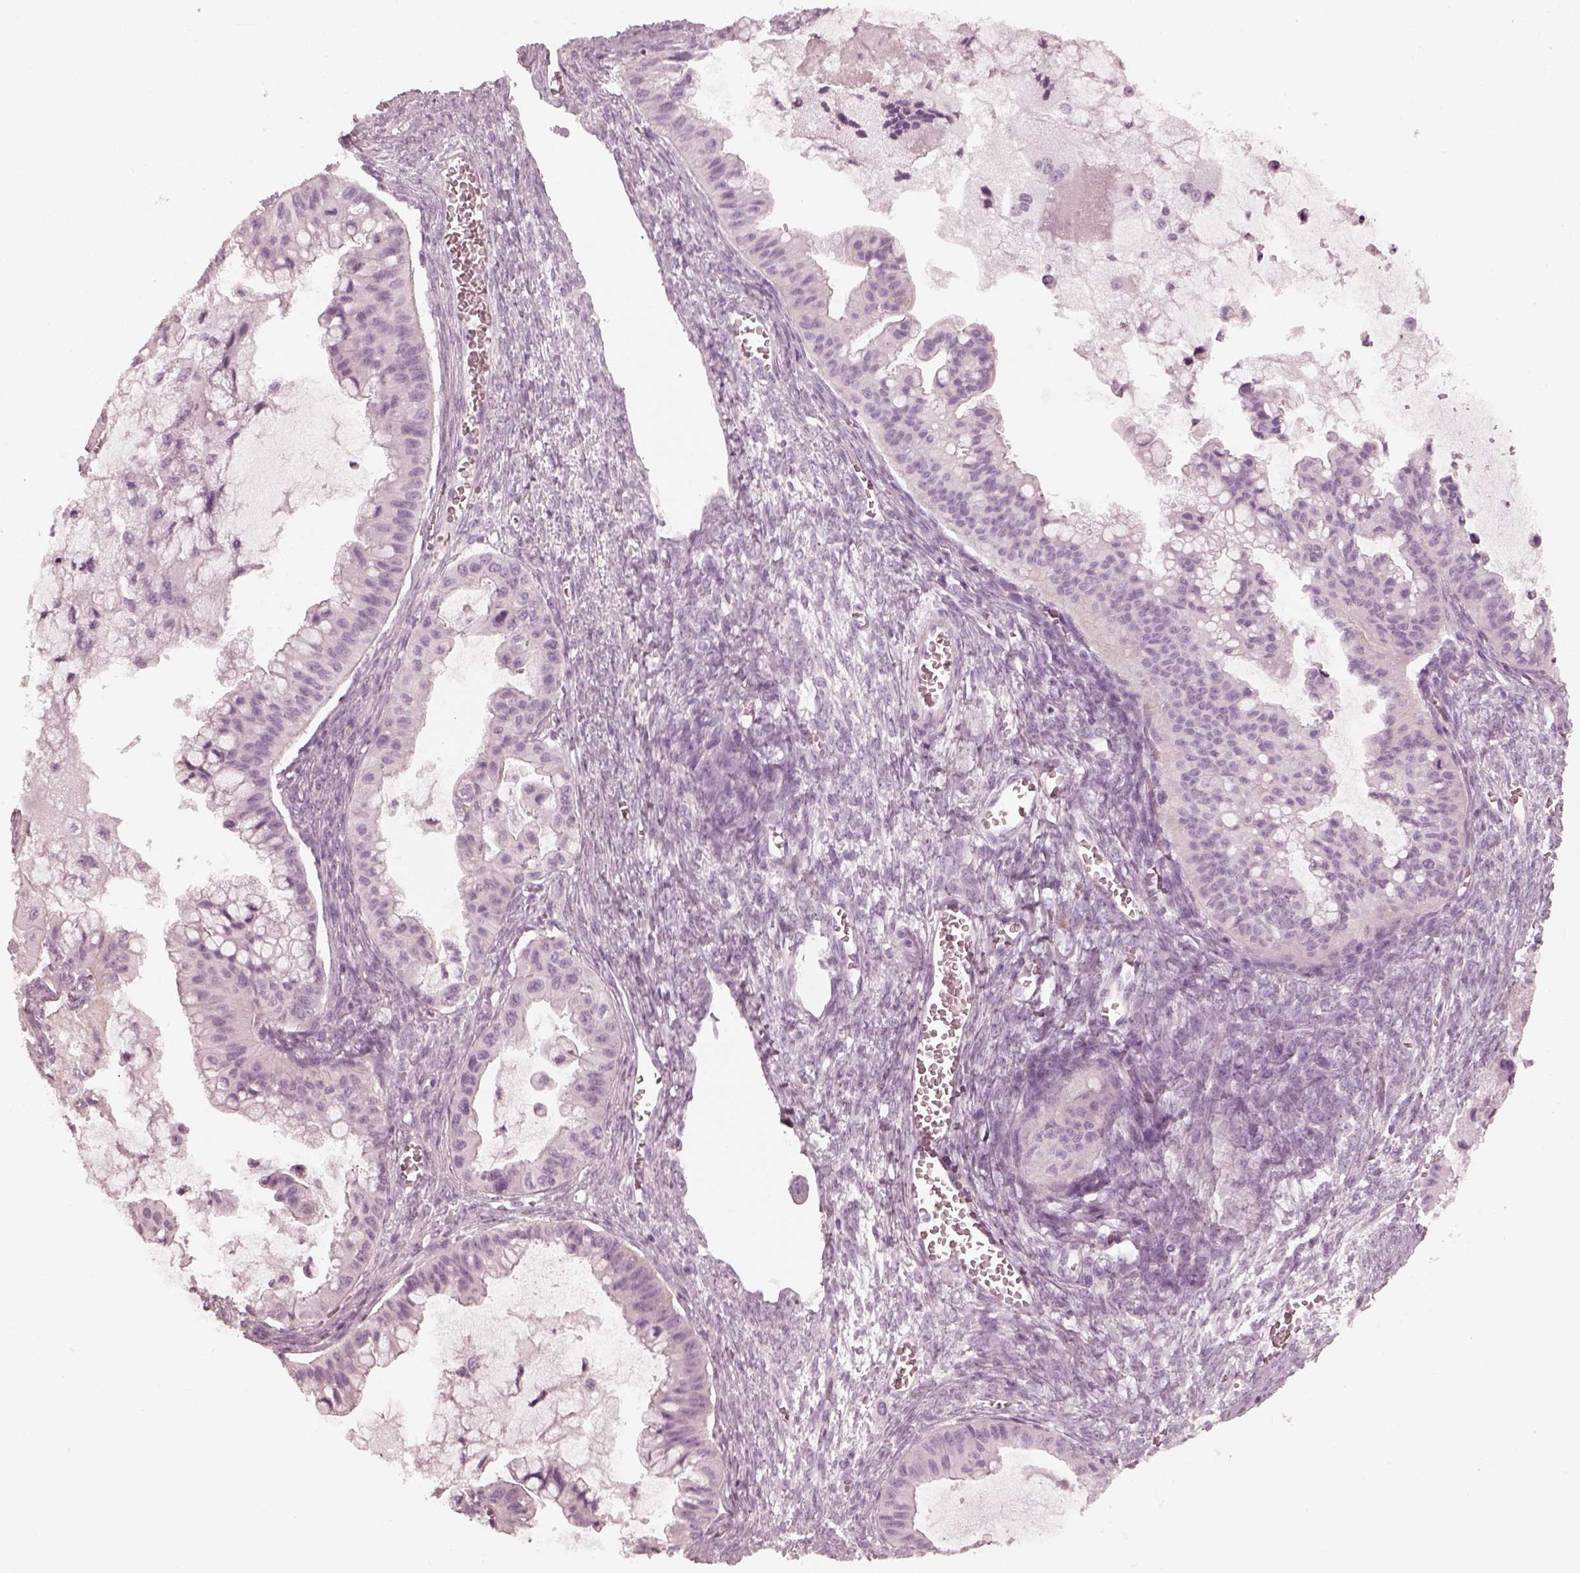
{"staining": {"intensity": "negative", "quantity": "none", "location": "none"}, "tissue": "ovarian cancer", "cell_type": "Tumor cells", "image_type": "cancer", "snomed": [{"axis": "morphology", "description": "Cystadenocarcinoma, mucinous, NOS"}, {"axis": "topography", "description": "Ovary"}], "caption": "Tumor cells show no significant protein expression in mucinous cystadenocarcinoma (ovarian).", "gene": "CRYBA2", "patient": {"sex": "female", "age": 72}}